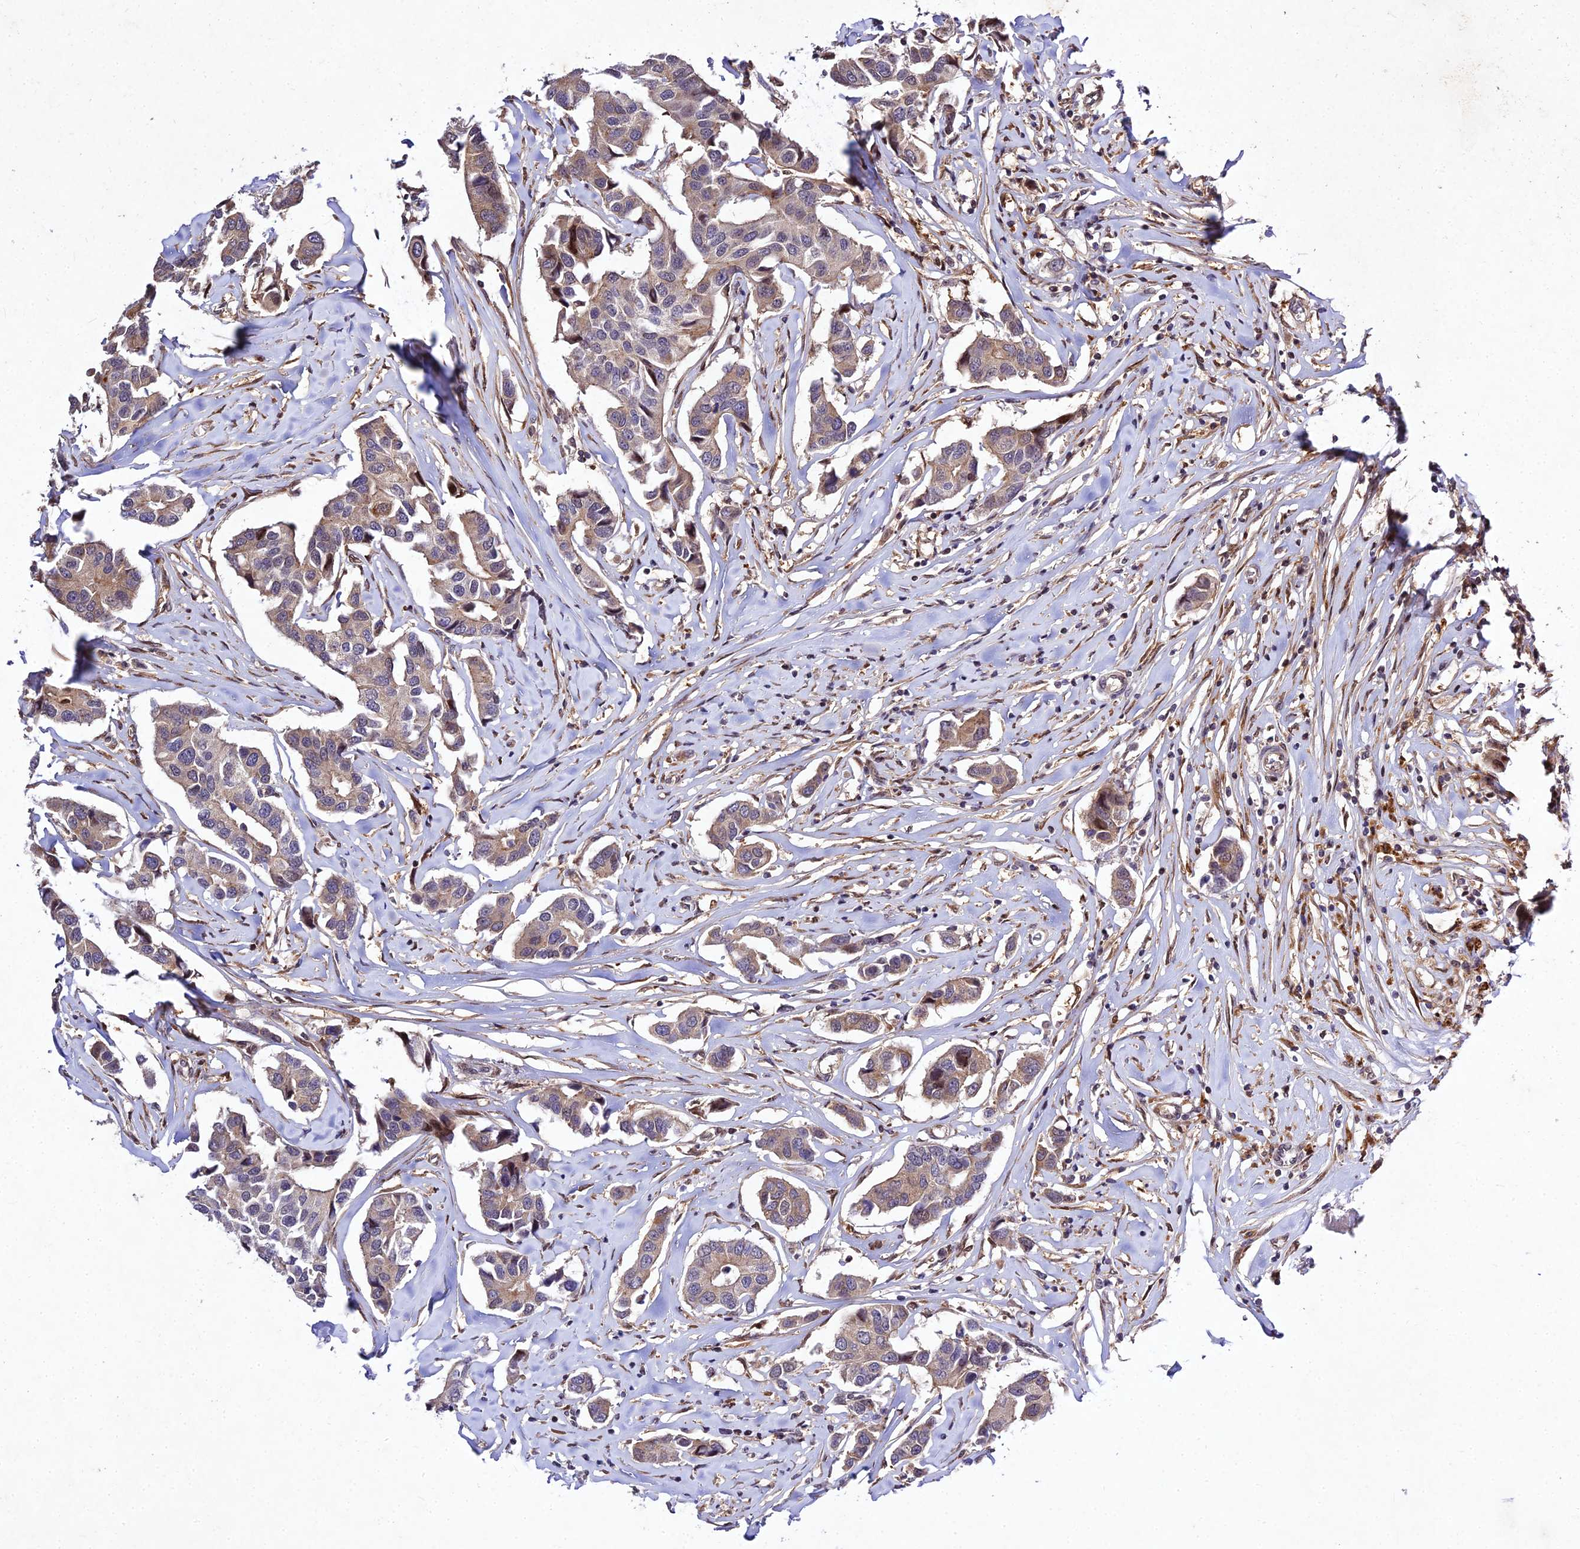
{"staining": {"intensity": "weak", "quantity": "25%-75%", "location": "cytoplasmic/membranous"}, "tissue": "breast cancer", "cell_type": "Tumor cells", "image_type": "cancer", "snomed": [{"axis": "morphology", "description": "Duct carcinoma"}, {"axis": "topography", "description": "Breast"}], "caption": "The photomicrograph displays immunohistochemical staining of breast infiltrating ductal carcinoma. There is weak cytoplasmic/membranous positivity is seen in about 25%-75% of tumor cells.", "gene": "MKKS", "patient": {"sex": "female", "age": 80}}